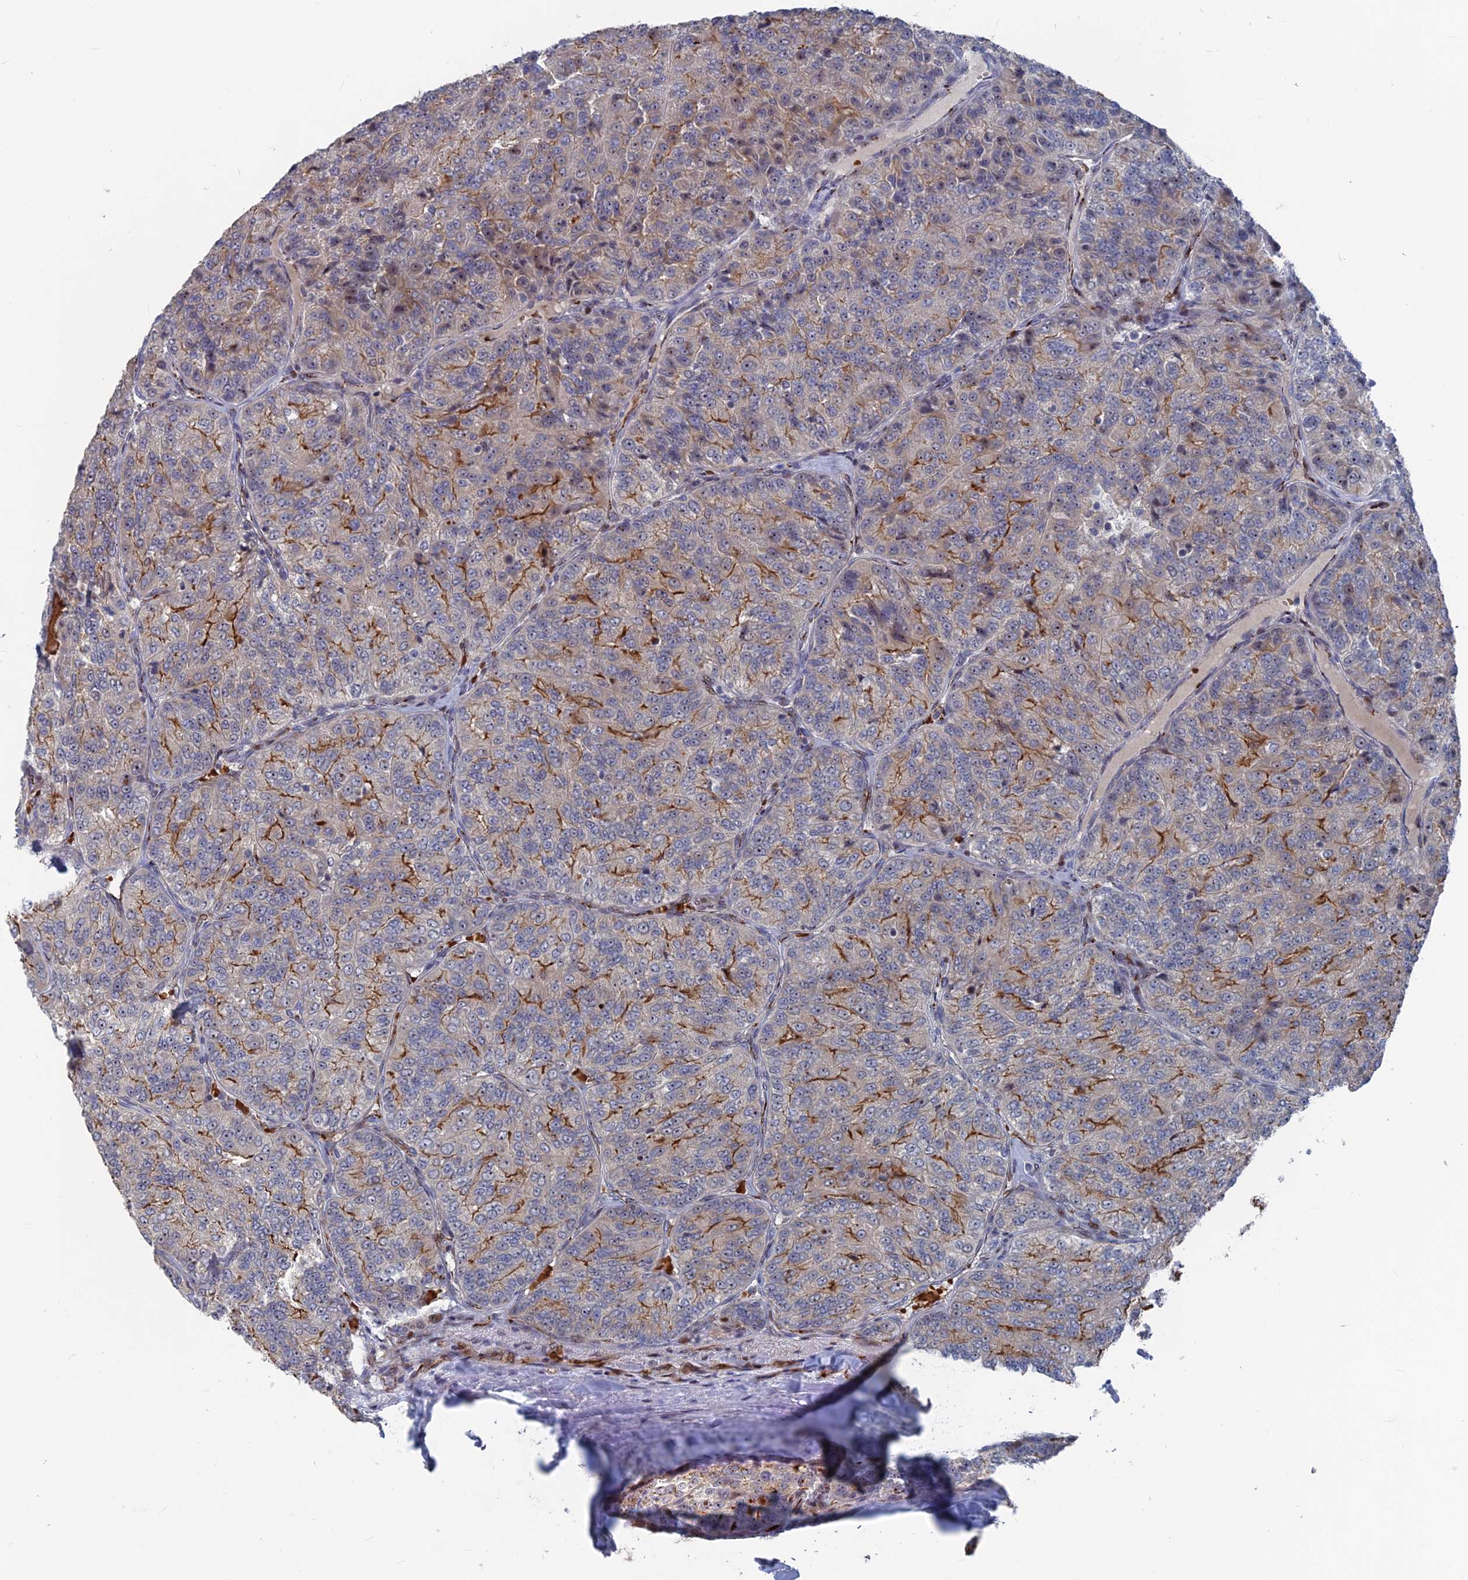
{"staining": {"intensity": "moderate", "quantity": "25%-75%", "location": "cytoplasmic/membranous"}, "tissue": "renal cancer", "cell_type": "Tumor cells", "image_type": "cancer", "snomed": [{"axis": "morphology", "description": "Adenocarcinoma, NOS"}, {"axis": "topography", "description": "Kidney"}], "caption": "DAB (3,3'-diaminobenzidine) immunohistochemical staining of human renal adenocarcinoma exhibits moderate cytoplasmic/membranous protein expression in approximately 25%-75% of tumor cells.", "gene": "SH3D21", "patient": {"sex": "female", "age": 63}}